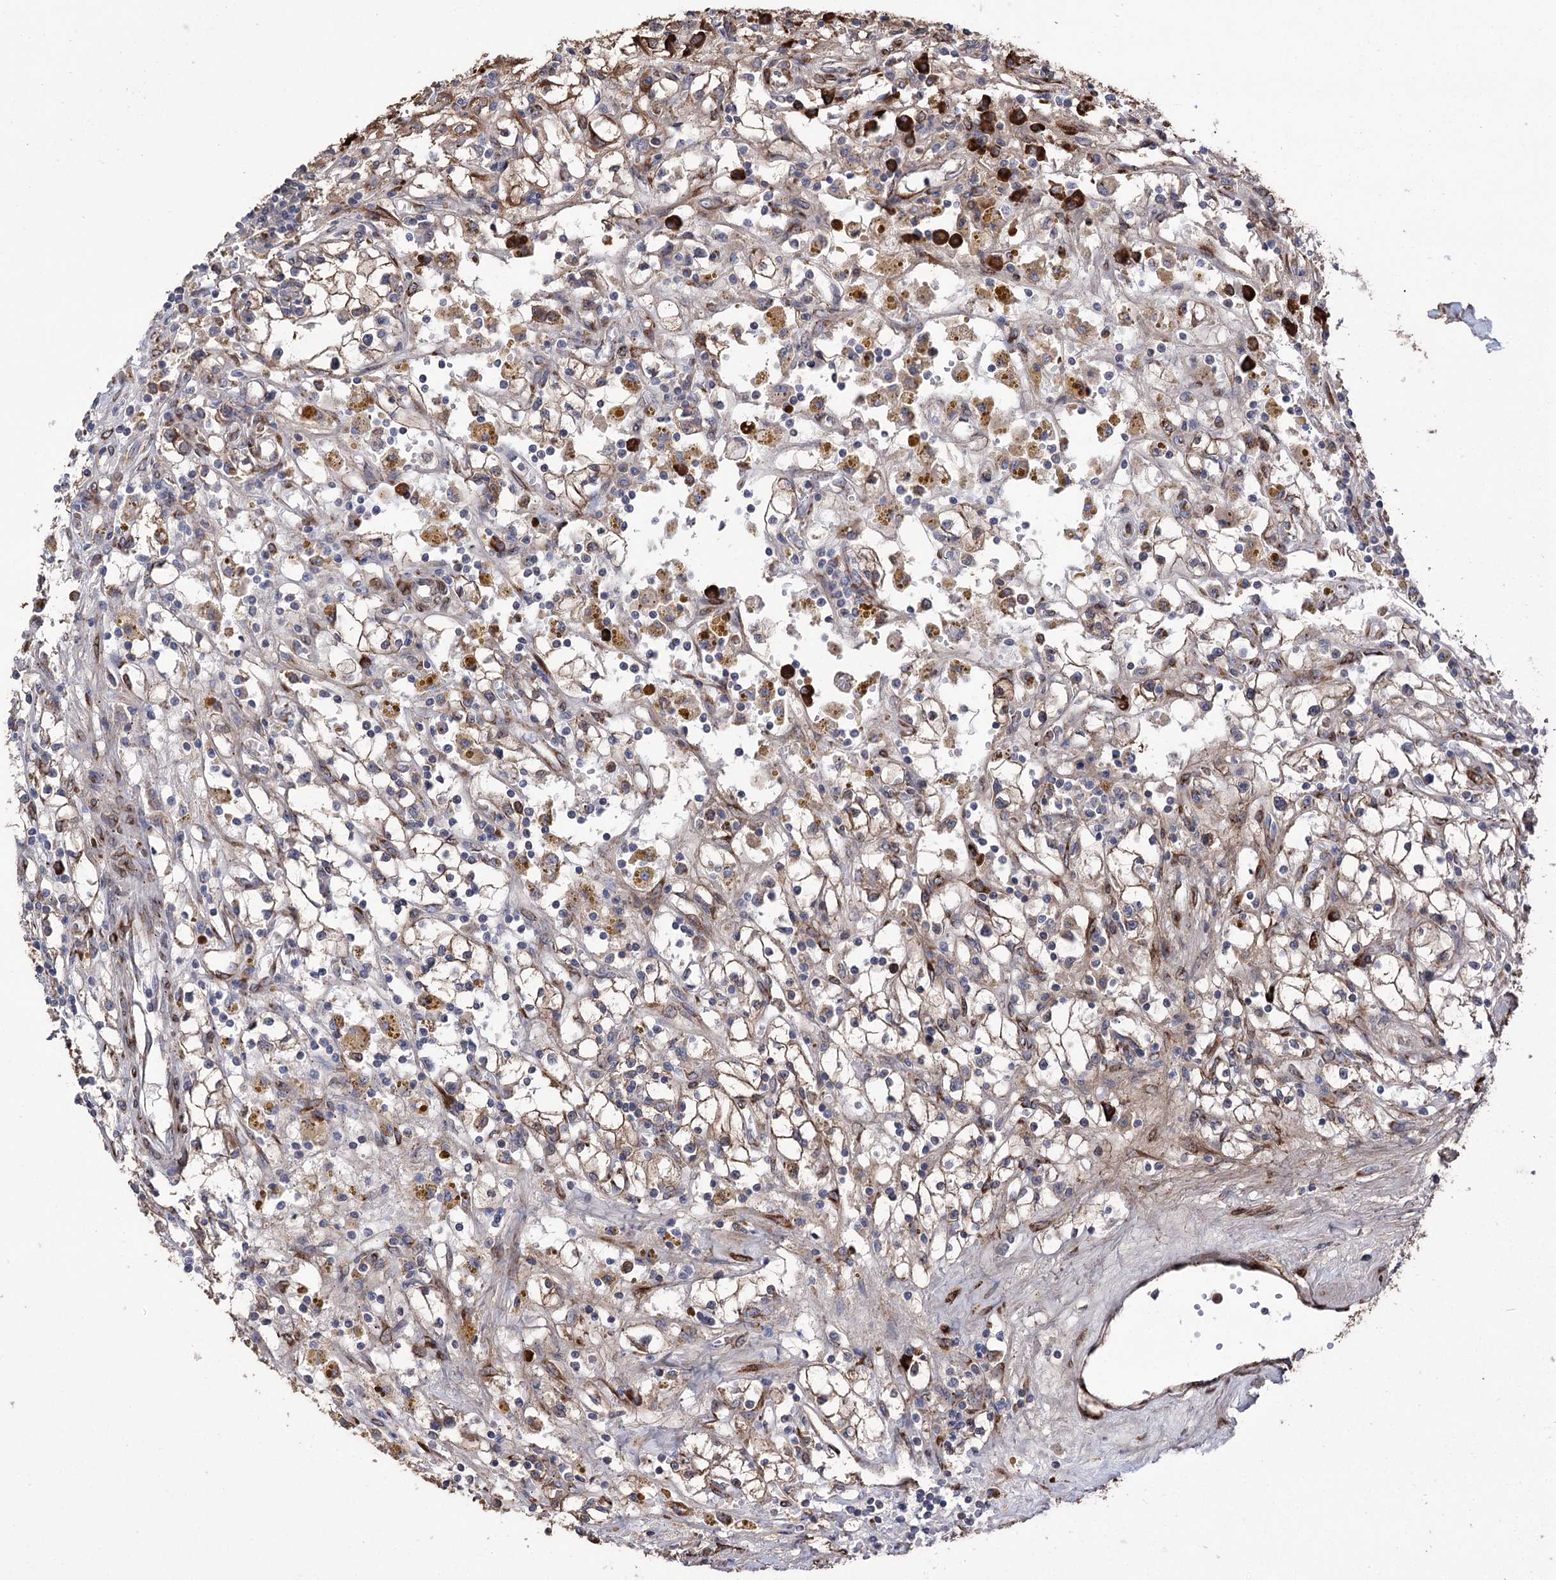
{"staining": {"intensity": "weak", "quantity": ">75%", "location": "cytoplasmic/membranous"}, "tissue": "renal cancer", "cell_type": "Tumor cells", "image_type": "cancer", "snomed": [{"axis": "morphology", "description": "Adenocarcinoma, NOS"}, {"axis": "topography", "description": "Kidney"}], "caption": "A micrograph showing weak cytoplasmic/membranous expression in about >75% of tumor cells in renal cancer, as visualized by brown immunohistochemical staining.", "gene": "CDAN1", "patient": {"sex": "male", "age": 56}}